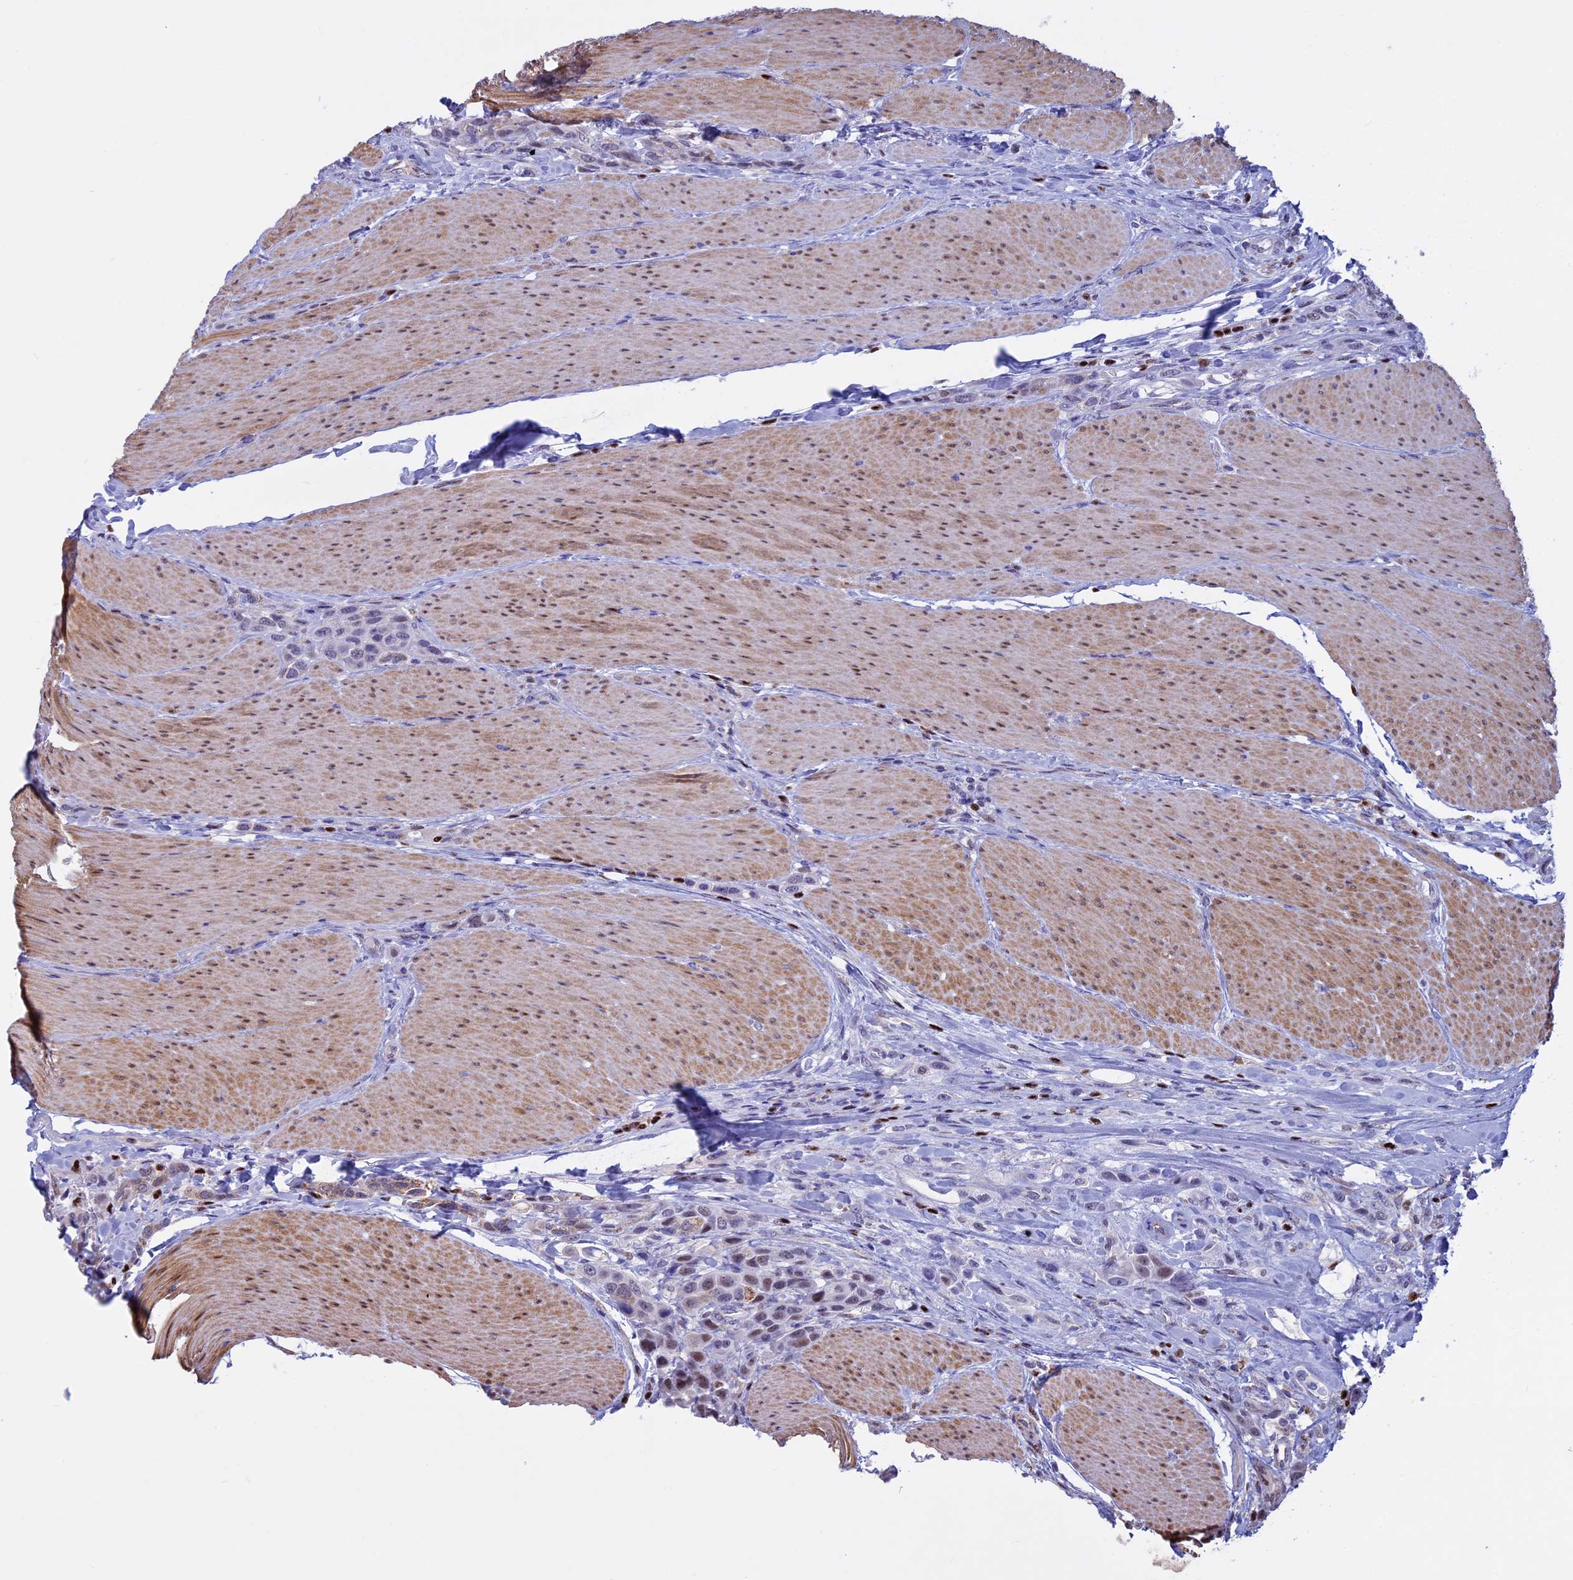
{"staining": {"intensity": "weak", "quantity": "<25%", "location": "nuclear"}, "tissue": "urothelial cancer", "cell_type": "Tumor cells", "image_type": "cancer", "snomed": [{"axis": "morphology", "description": "Urothelial carcinoma, High grade"}, {"axis": "topography", "description": "Urinary bladder"}], "caption": "Immunohistochemistry (IHC) of urothelial carcinoma (high-grade) reveals no staining in tumor cells.", "gene": "ACSS1", "patient": {"sex": "male", "age": 50}}